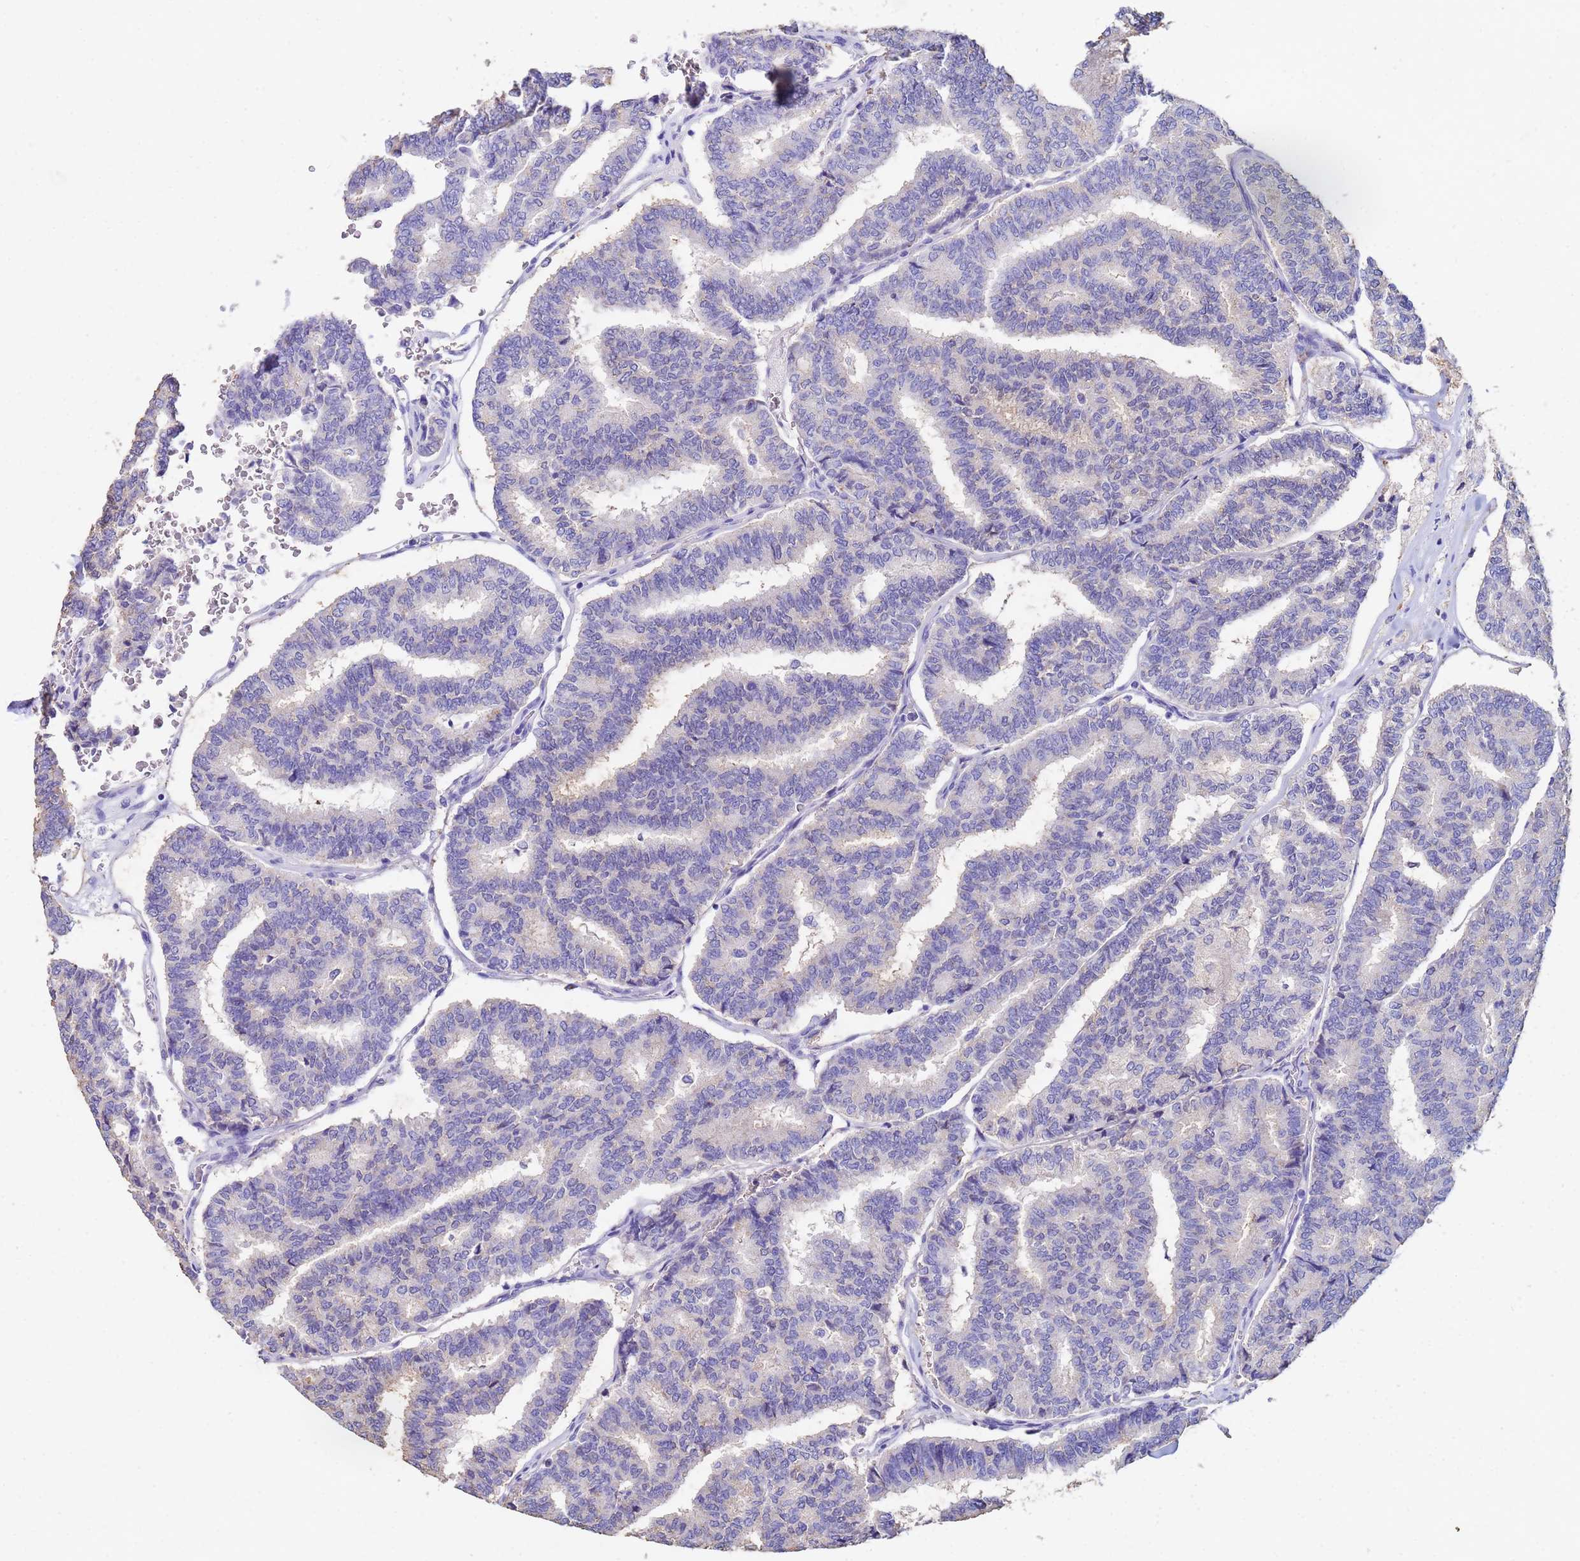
{"staining": {"intensity": "negative", "quantity": "none", "location": "none"}, "tissue": "thyroid cancer", "cell_type": "Tumor cells", "image_type": "cancer", "snomed": [{"axis": "morphology", "description": "Papillary adenocarcinoma, NOS"}, {"axis": "topography", "description": "Thyroid gland"}], "caption": "Micrograph shows no protein expression in tumor cells of thyroid cancer tissue.", "gene": "CSTB", "patient": {"sex": "female", "age": 35}}